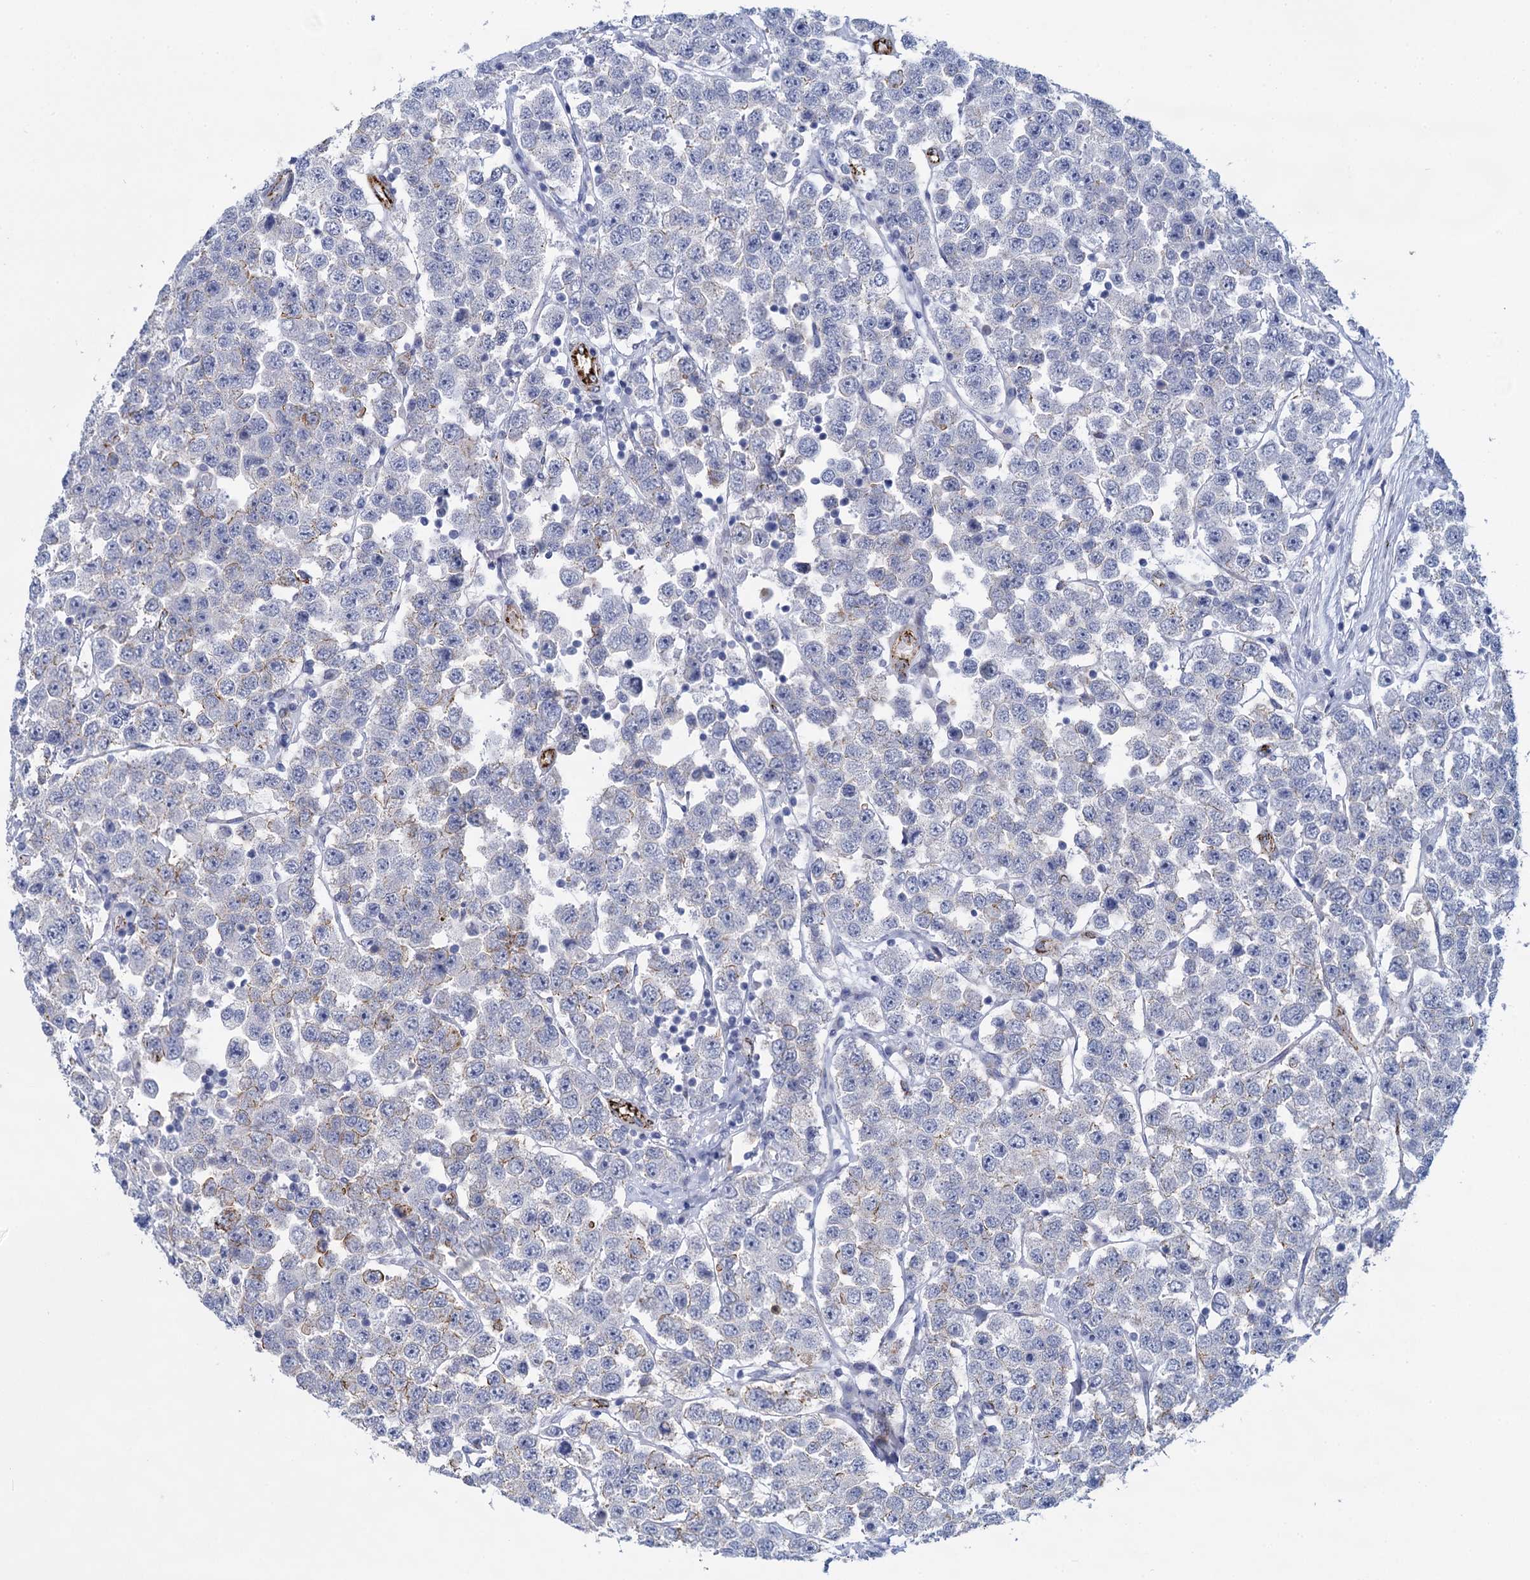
{"staining": {"intensity": "weak", "quantity": "<25%", "location": "cytoplasmic/membranous"}, "tissue": "testis cancer", "cell_type": "Tumor cells", "image_type": "cancer", "snomed": [{"axis": "morphology", "description": "Seminoma, NOS"}, {"axis": "topography", "description": "Testis"}], "caption": "This is an IHC photomicrograph of human testis cancer. There is no positivity in tumor cells.", "gene": "SNCG", "patient": {"sex": "male", "age": 28}}